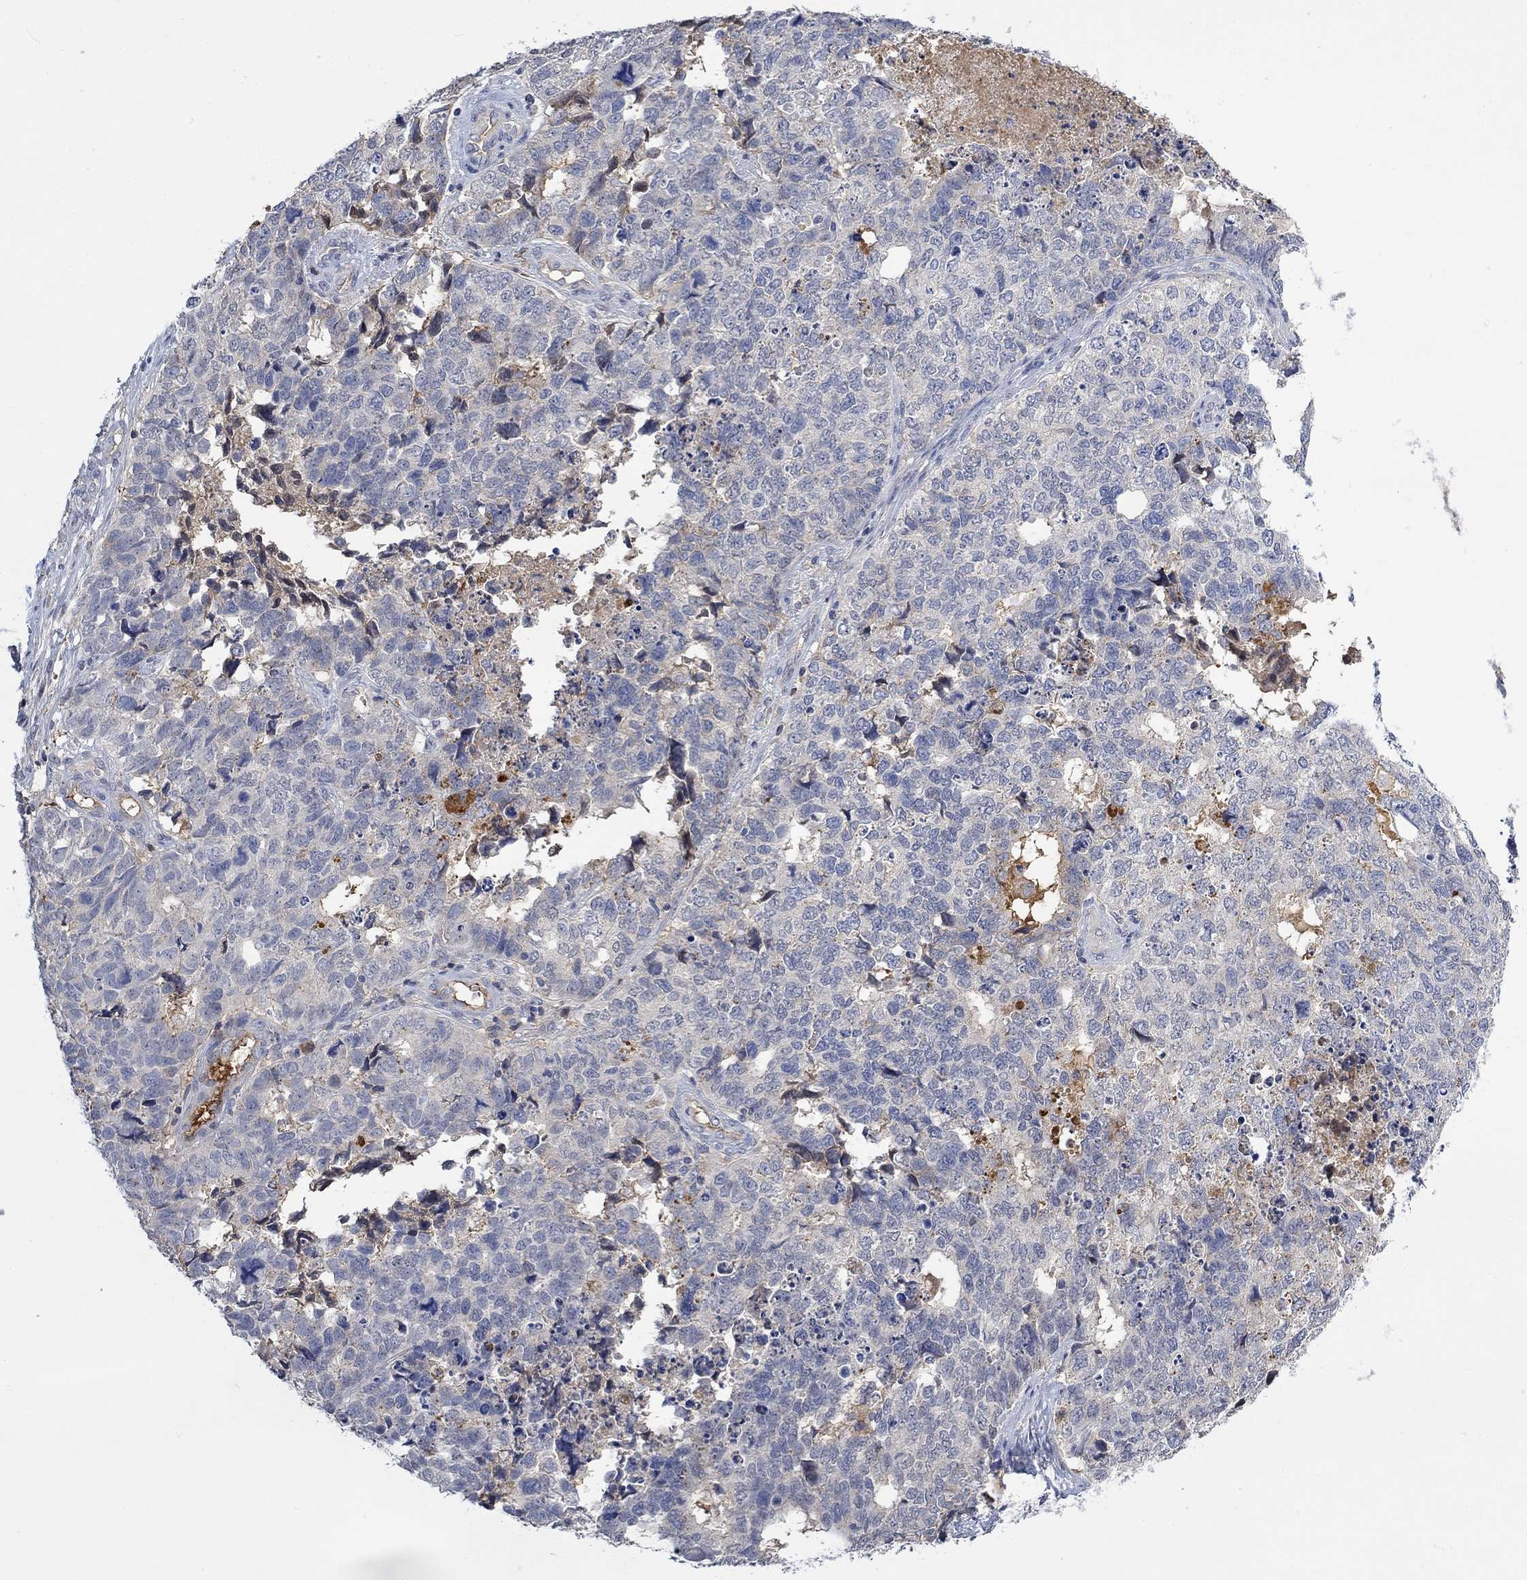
{"staining": {"intensity": "negative", "quantity": "none", "location": "none"}, "tissue": "cervical cancer", "cell_type": "Tumor cells", "image_type": "cancer", "snomed": [{"axis": "morphology", "description": "Squamous cell carcinoma, NOS"}, {"axis": "topography", "description": "Cervix"}], "caption": "Immunohistochemical staining of human squamous cell carcinoma (cervical) reveals no significant expression in tumor cells.", "gene": "MSTN", "patient": {"sex": "female", "age": 63}}